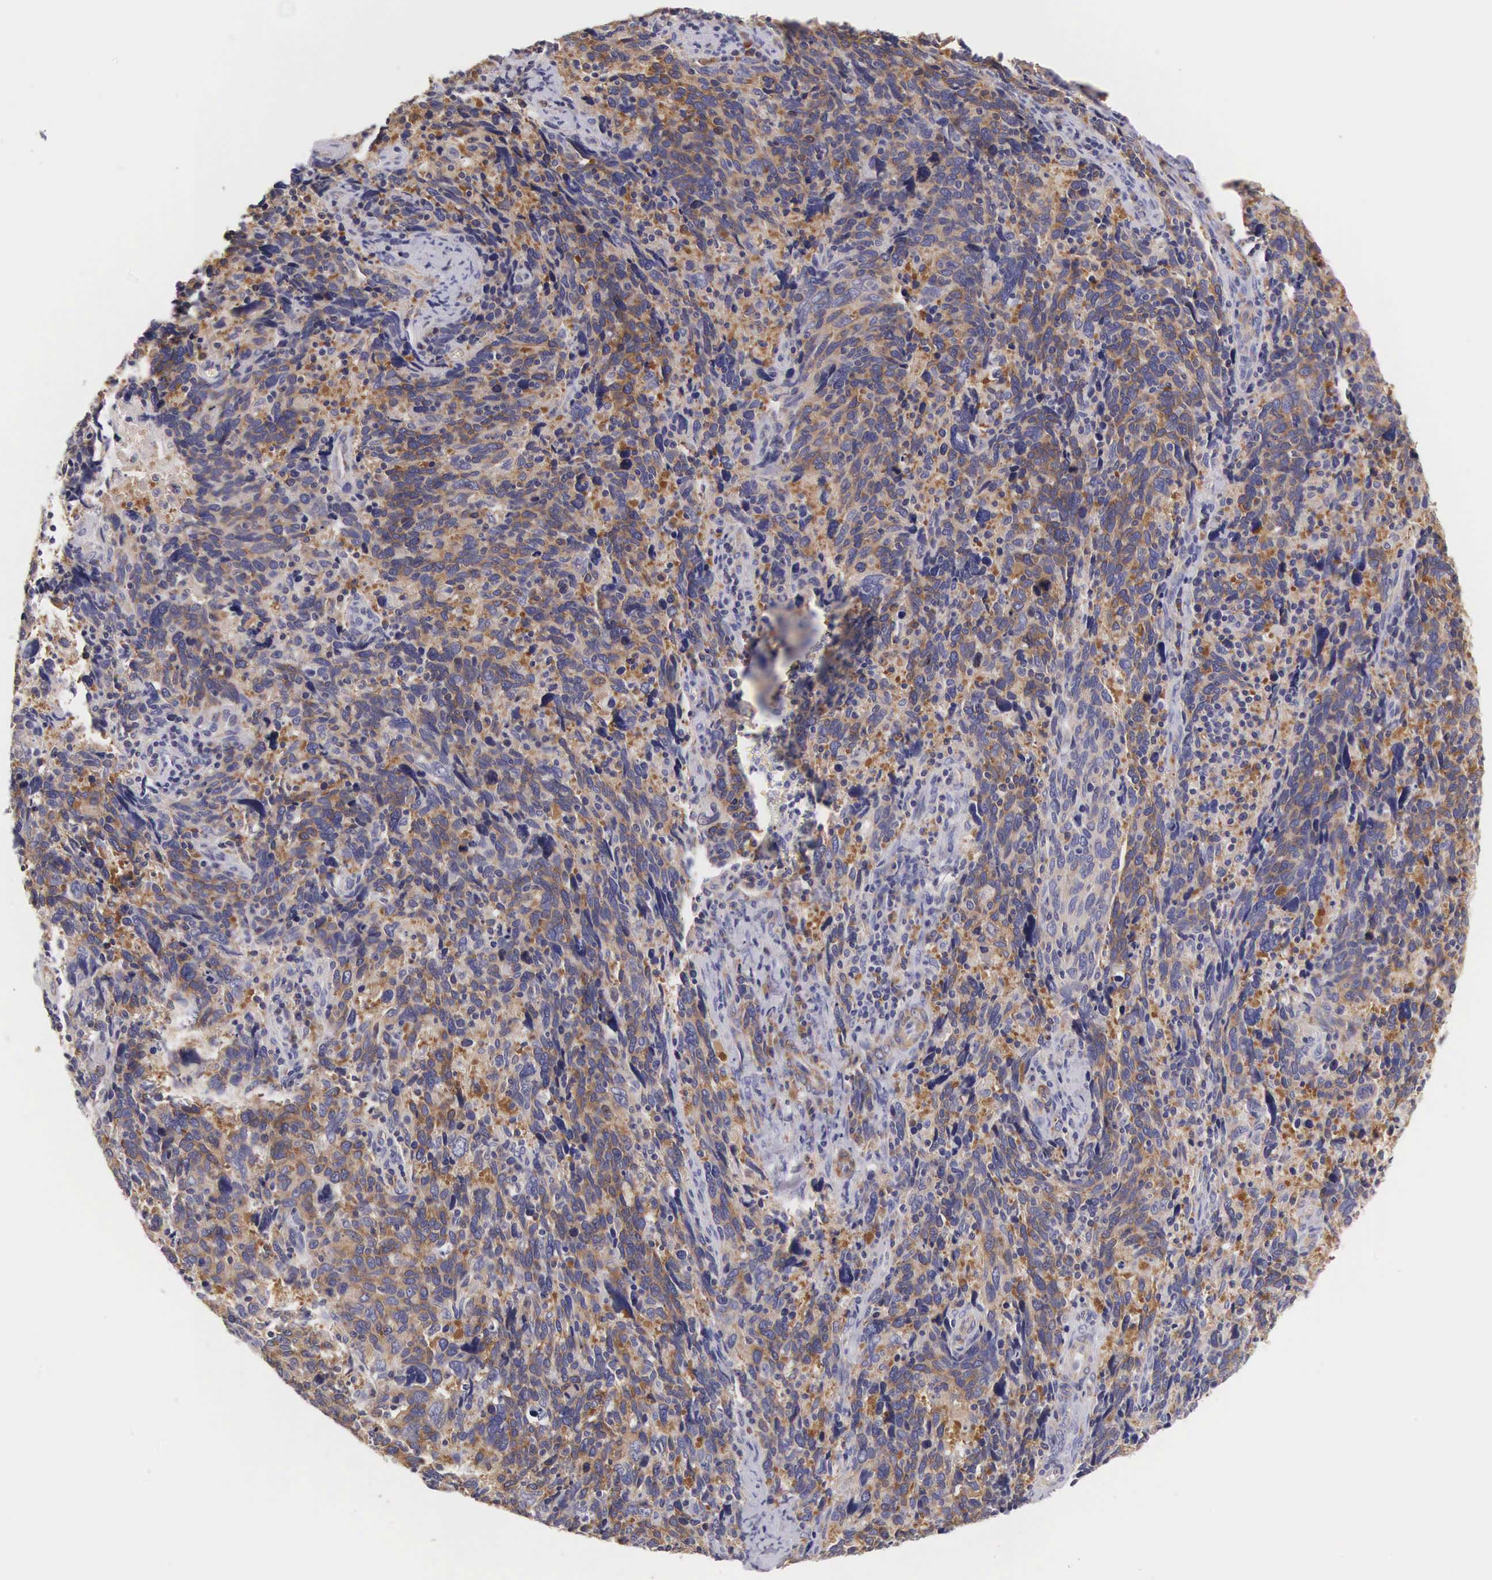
{"staining": {"intensity": "moderate", "quantity": ">75%", "location": "cytoplasmic/membranous"}, "tissue": "cervical cancer", "cell_type": "Tumor cells", "image_type": "cancer", "snomed": [{"axis": "morphology", "description": "Squamous cell carcinoma, NOS"}, {"axis": "topography", "description": "Cervix"}], "caption": "IHC staining of cervical squamous cell carcinoma, which displays medium levels of moderate cytoplasmic/membranous positivity in approximately >75% of tumor cells indicating moderate cytoplasmic/membranous protein staining. The staining was performed using DAB (brown) for protein detection and nuclei were counterstained in hematoxylin (blue).", "gene": "OSBPL3", "patient": {"sex": "female", "age": 41}}